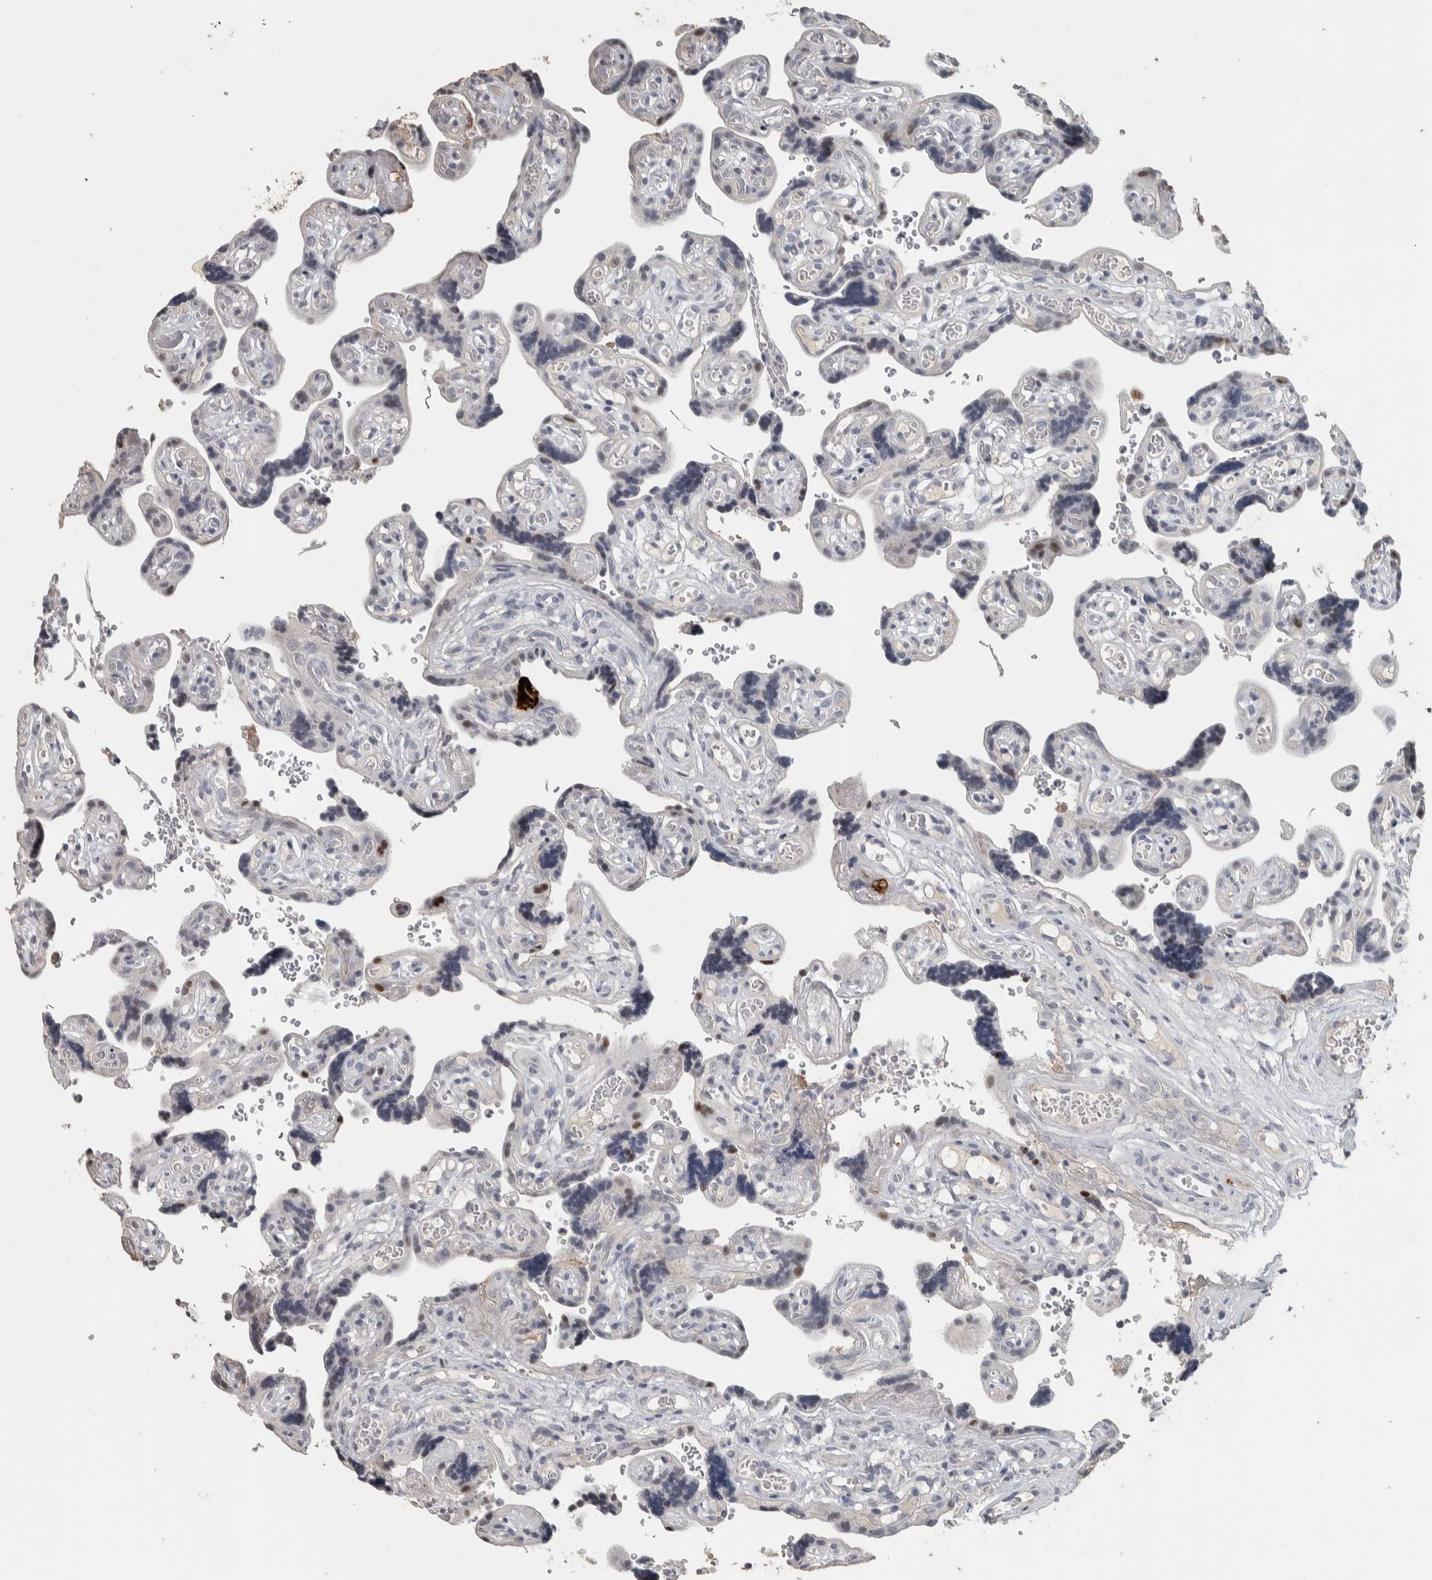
{"staining": {"intensity": "negative", "quantity": "none", "location": "none"}, "tissue": "placenta", "cell_type": "Decidual cells", "image_type": "normal", "snomed": [{"axis": "morphology", "description": "Normal tissue, NOS"}, {"axis": "topography", "description": "Placenta"}], "caption": "There is no significant expression in decidual cells of placenta. (DAB IHC, high magnification).", "gene": "DCAF10", "patient": {"sex": "female", "age": 30}}